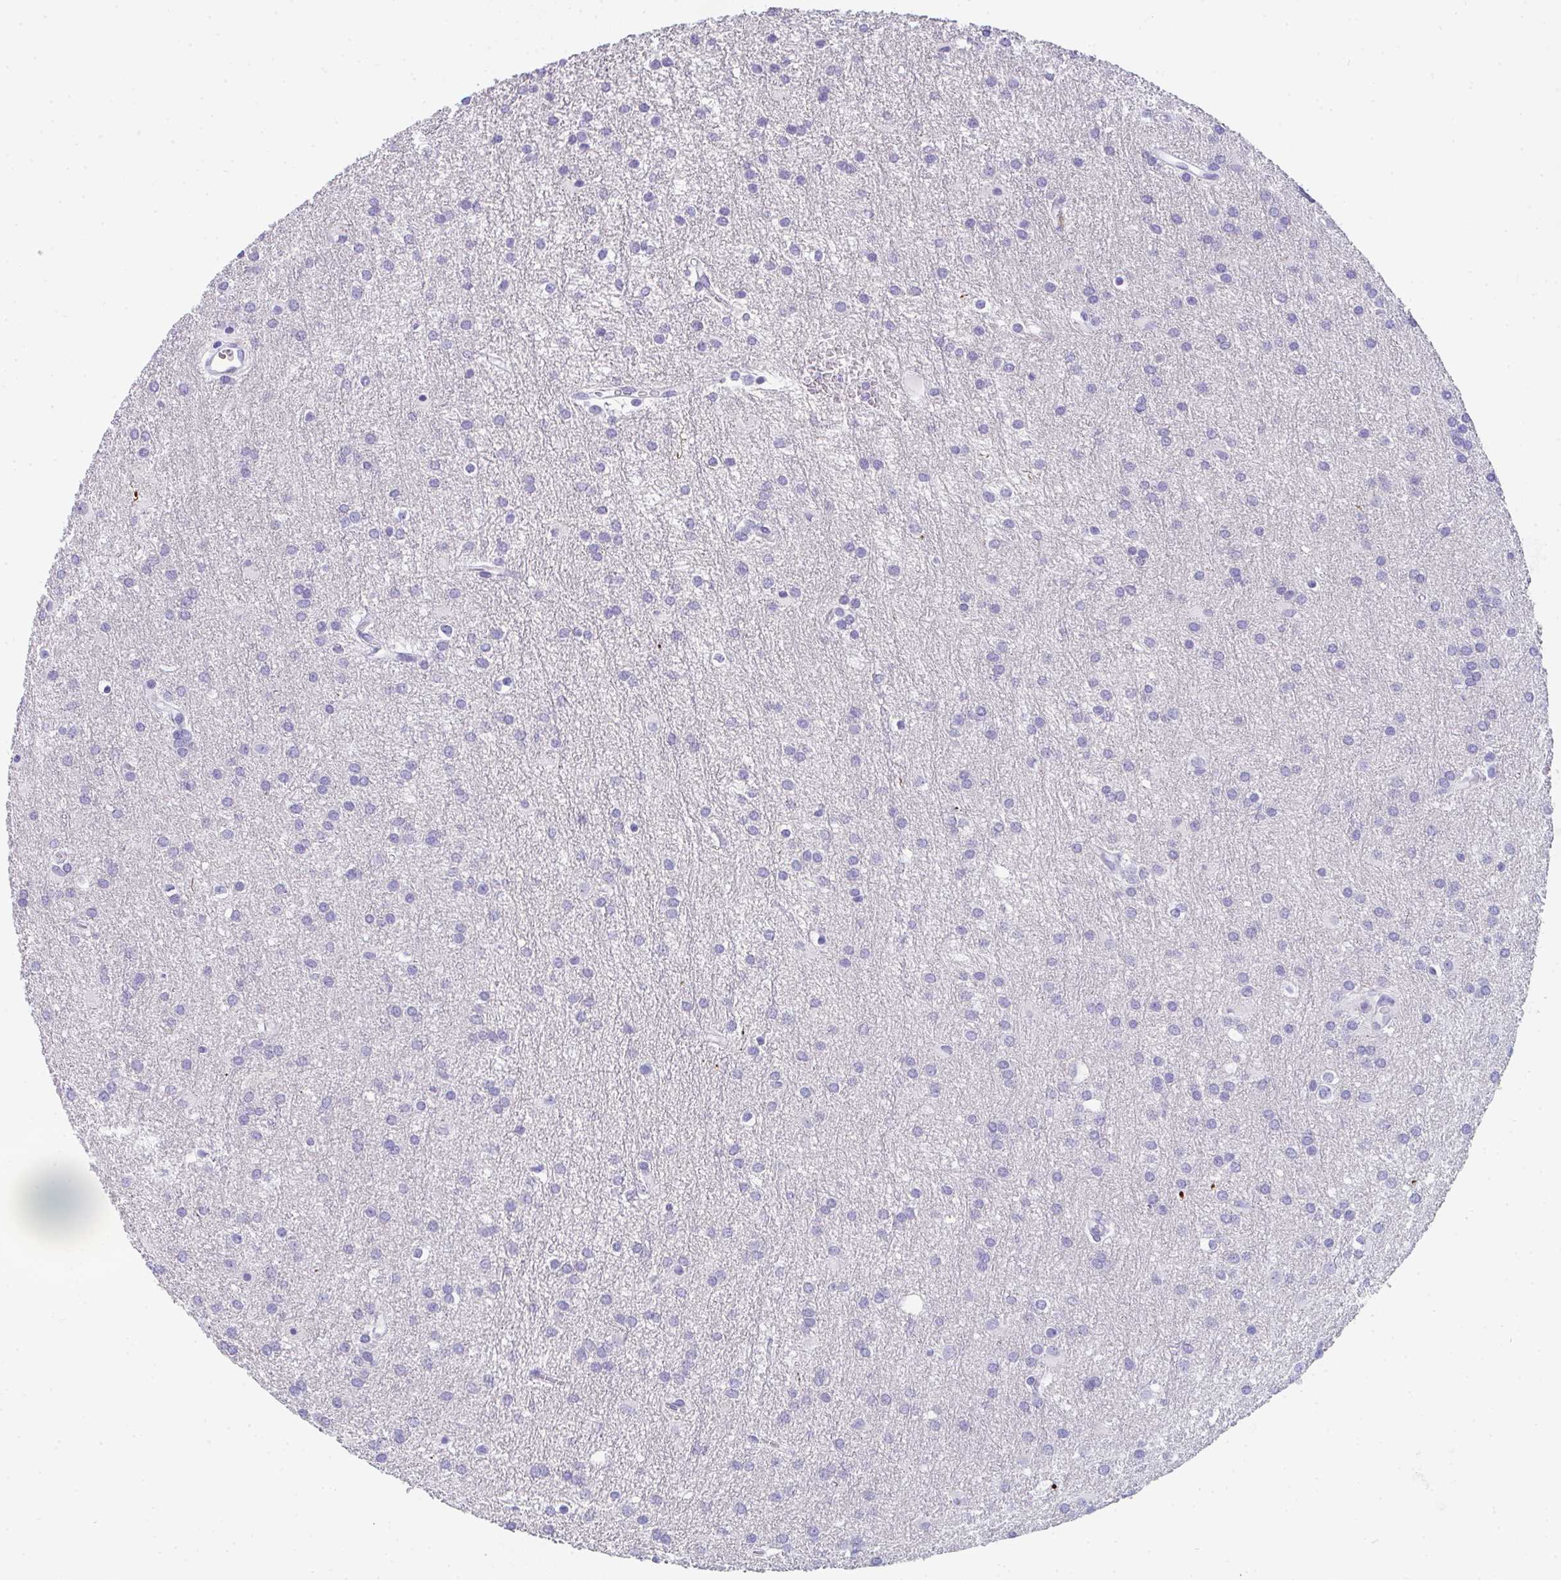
{"staining": {"intensity": "negative", "quantity": "none", "location": "none"}, "tissue": "glioma", "cell_type": "Tumor cells", "image_type": "cancer", "snomed": [{"axis": "morphology", "description": "Glioma, malignant, Low grade"}, {"axis": "topography", "description": "Brain"}], "caption": "Immunohistochemical staining of low-grade glioma (malignant) shows no significant positivity in tumor cells.", "gene": "TTC30B", "patient": {"sex": "female", "age": 32}}